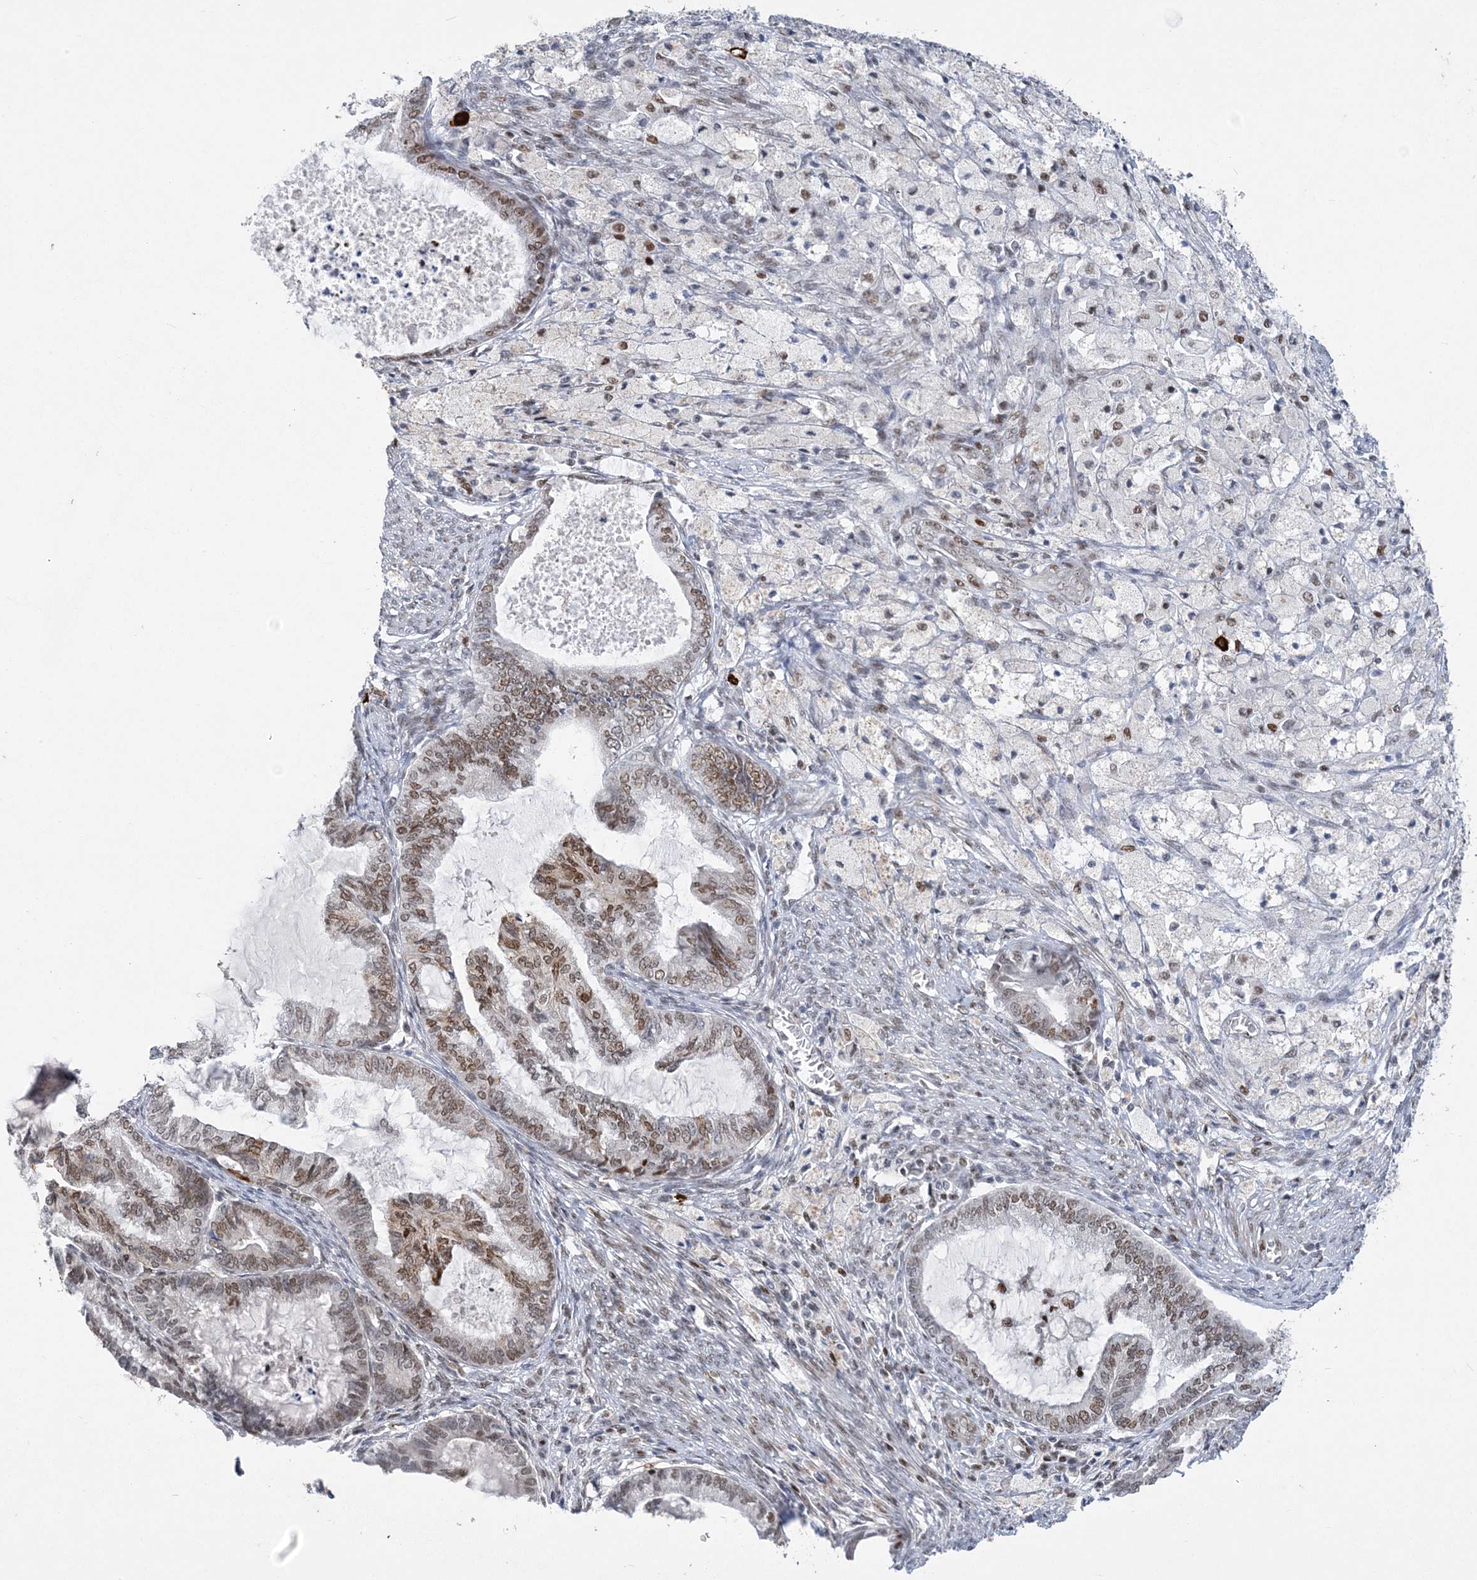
{"staining": {"intensity": "moderate", "quantity": "25%-75%", "location": "nuclear"}, "tissue": "cervical cancer", "cell_type": "Tumor cells", "image_type": "cancer", "snomed": [{"axis": "morphology", "description": "Normal tissue, NOS"}, {"axis": "morphology", "description": "Adenocarcinoma, NOS"}, {"axis": "topography", "description": "Cervix"}, {"axis": "topography", "description": "Endometrium"}], "caption": "Protein expression by immunohistochemistry (IHC) shows moderate nuclear expression in approximately 25%-75% of tumor cells in cervical cancer (adenocarcinoma).", "gene": "ZBTB7A", "patient": {"sex": "female", "age": 86}}